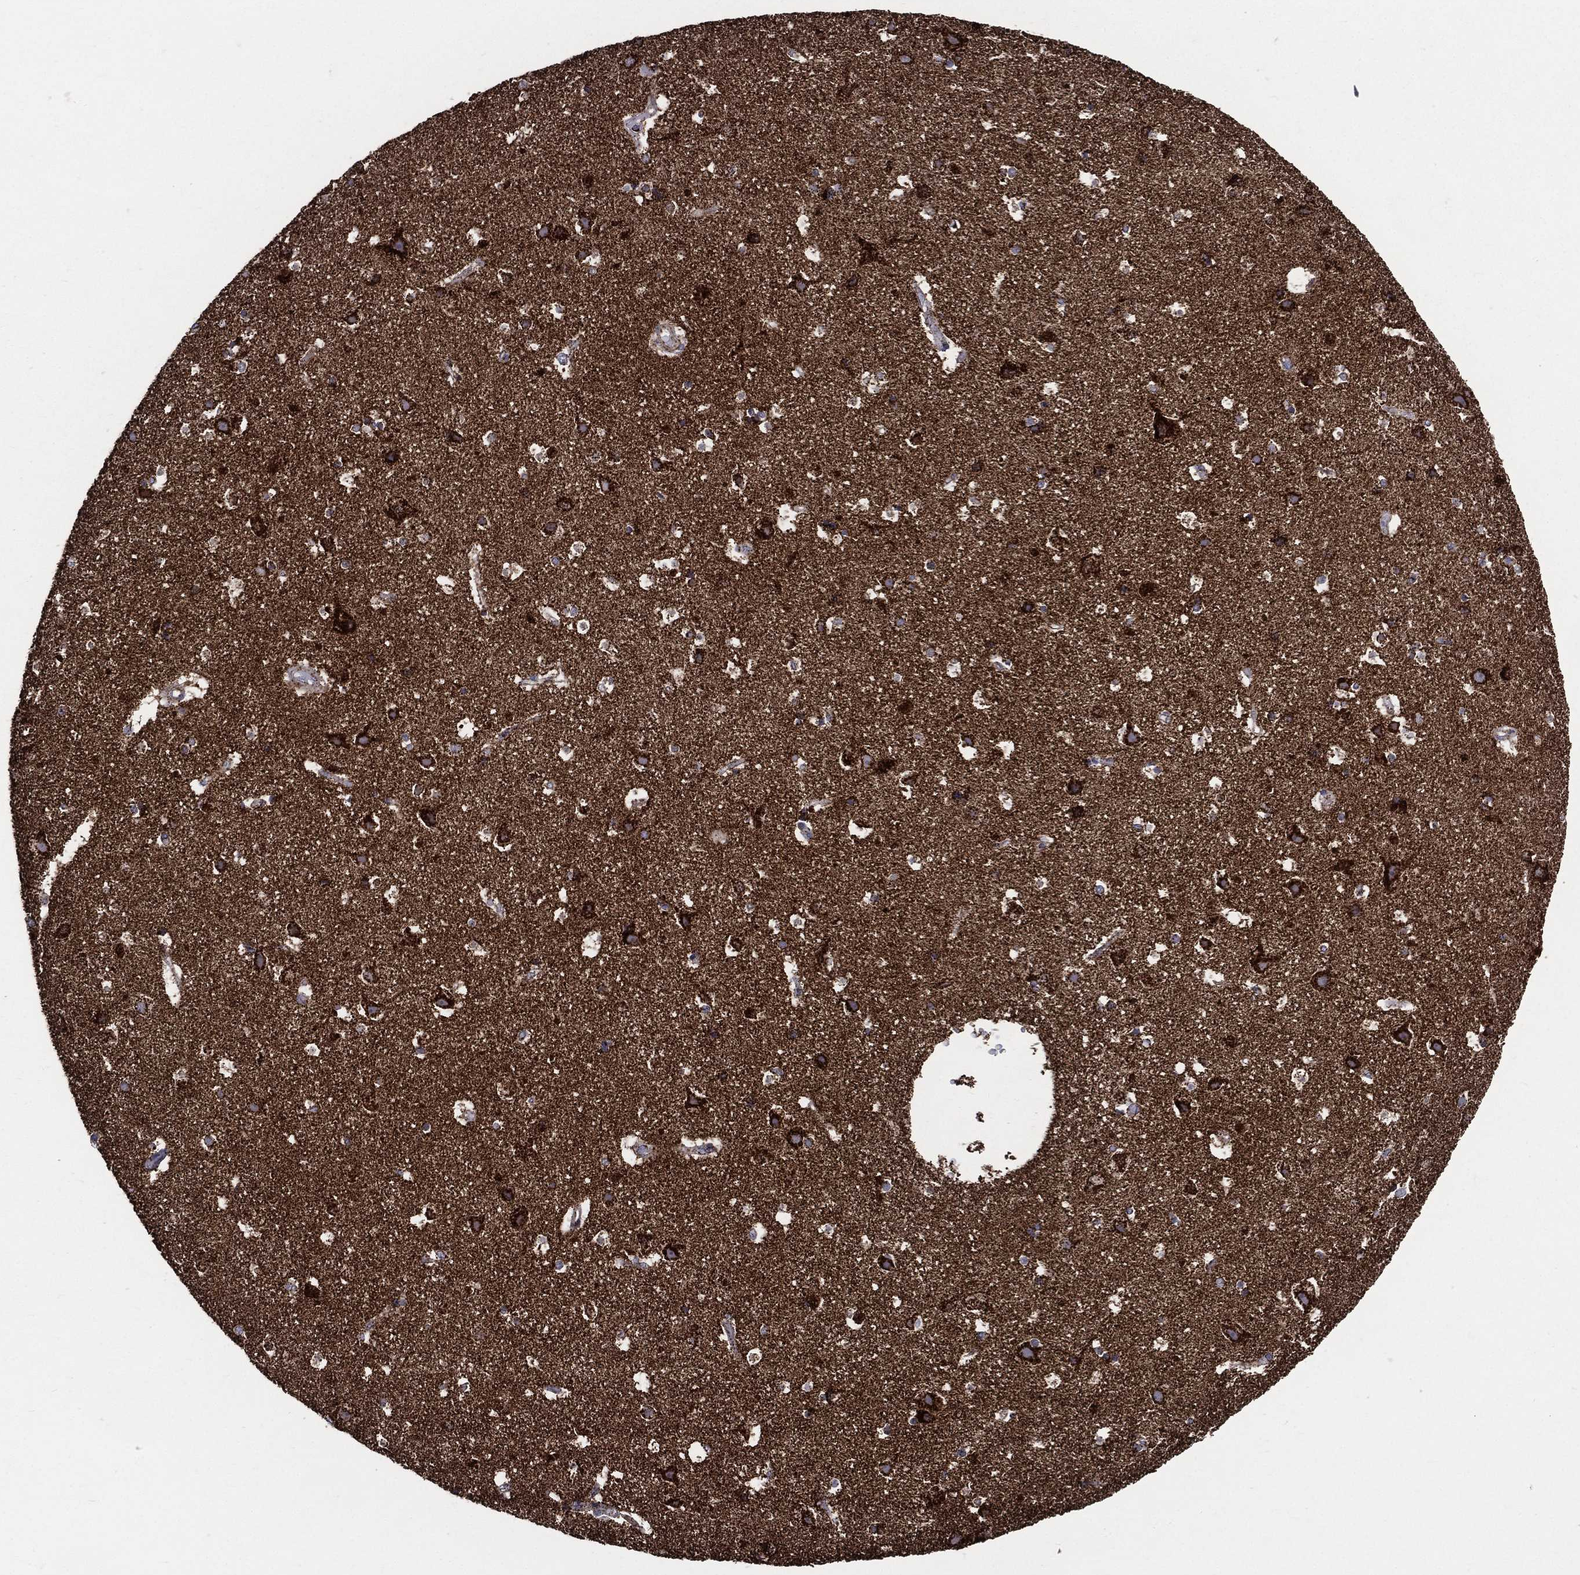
{"staining": {"intensity": "strong", "quantity": "25%-75%", "location": "cytoplasmic/membranous"}, "tissue": "cerebral cortex", "cell_type": "Glial cells", "image_type": "normal", "snomed": [{"axis": "morphology", "description": "Normal tissue, NOS"}, {"axis": "topography", "description": "Cerebral cortex"}], "caption": "Protein expression analysis of unremarkable human cerebral cortex reveals strong cytoplasmic/membranous staining in approximately 25%-75% of glial cells. (Stains: DAB in brown, nuclei in blue, Microscopy: brightfield microscopy at high magnification).", "gene": "GOT2", "patient": {"sex": "female", "age": 52}}